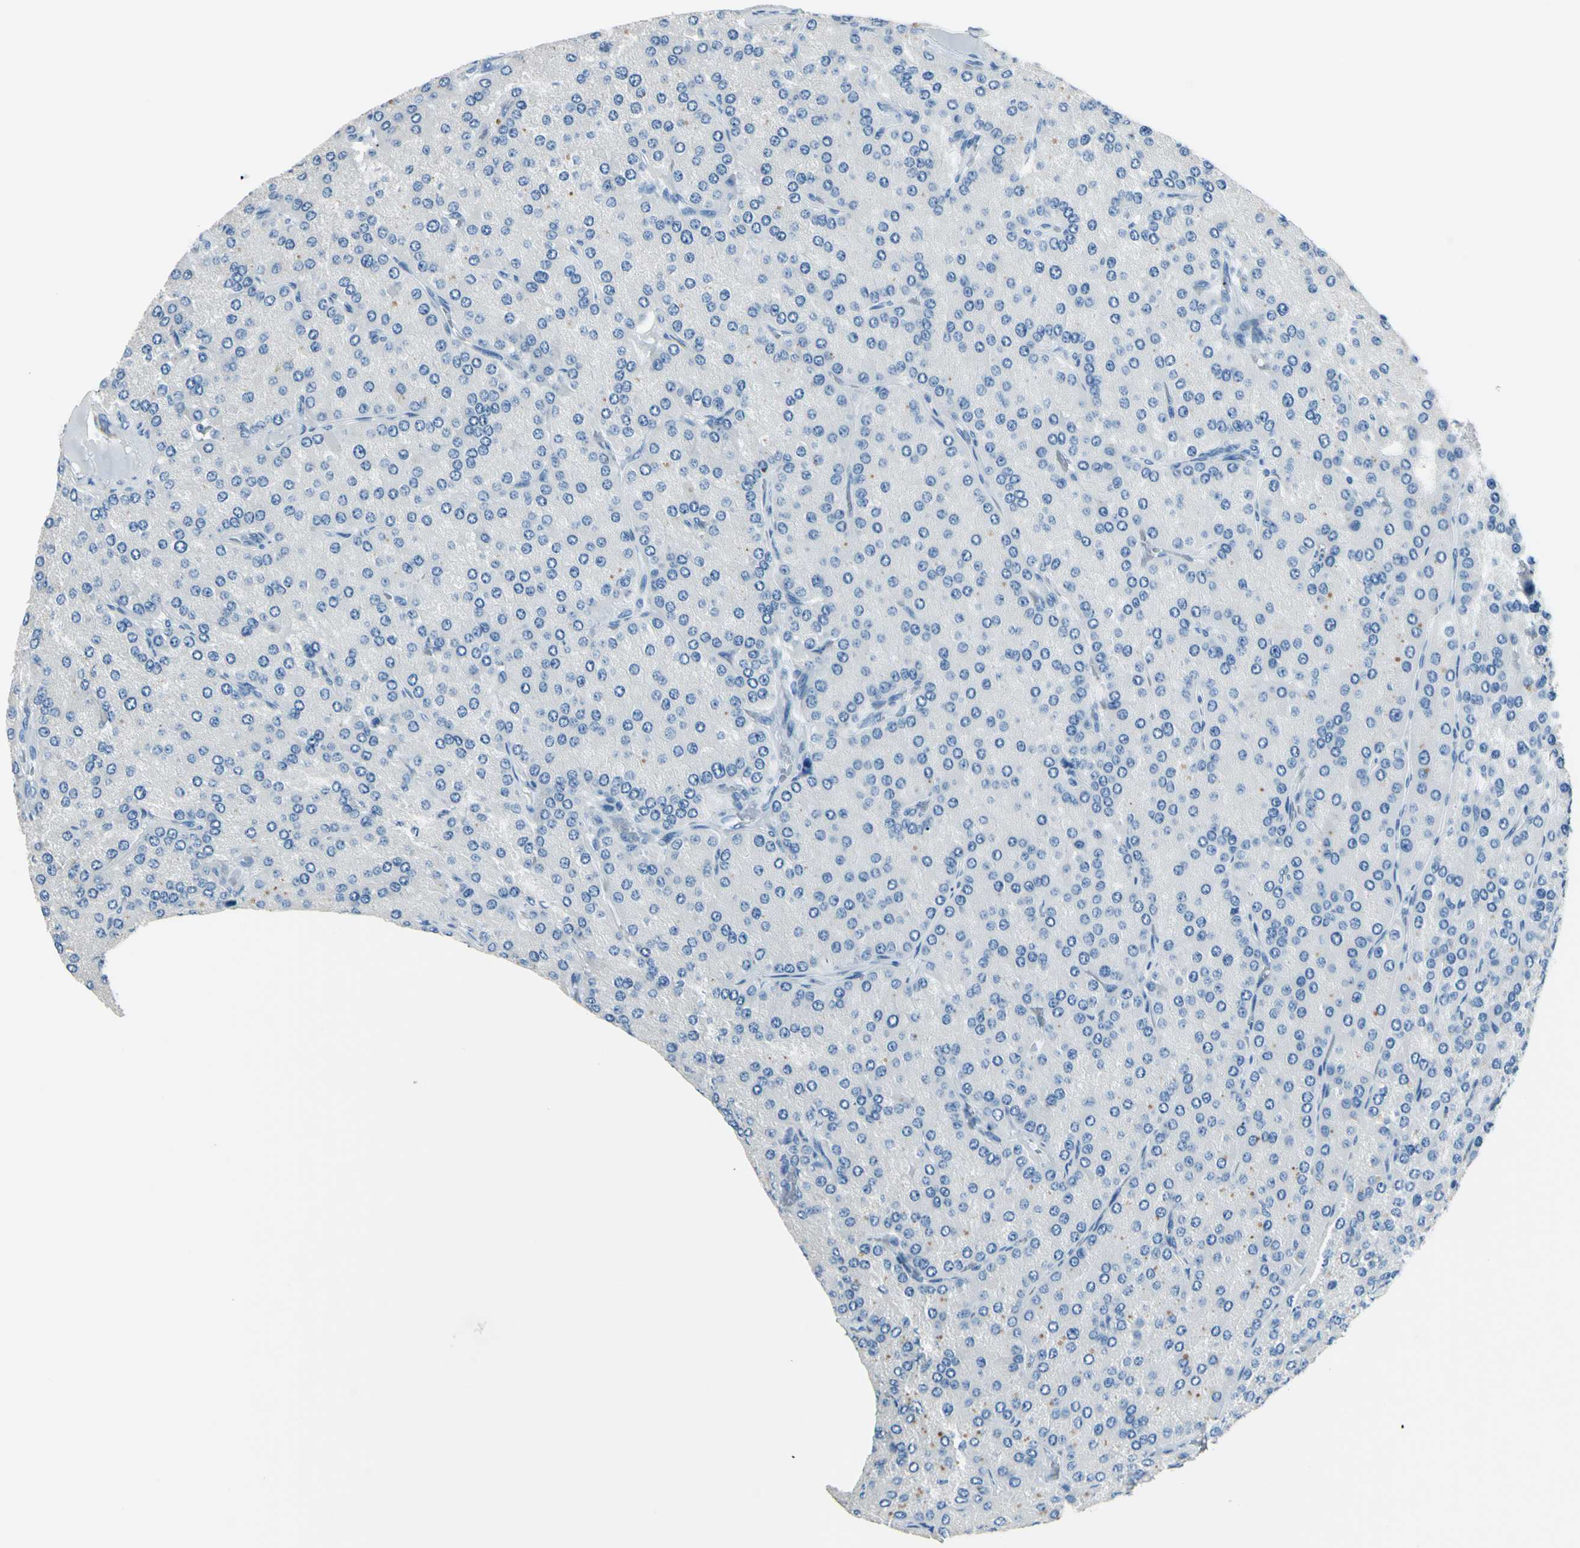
{"staining": {"intensity": "negative", "quantity": "none", "location": "none"}, "tissue": "parathyroid gland", "cell_type": "Glandular cells", "image_type": "normal", "snomed": [{"axis": "morphology", "description": "Normal tissue, NOS"}, {"axis": "morphology", "description": "Adenoma, NOS"}, {"axis": "topography", "description": "Parathyroid gland"}], "caption": "DAB immunohistochemical staining of benign parathyroid gland demonstrates no significant expression in glandular cells. (DAB IHC with hematoxylin counter stain).", "gene": "CDH15", "patient": {"sex": "female", "age": 86}}